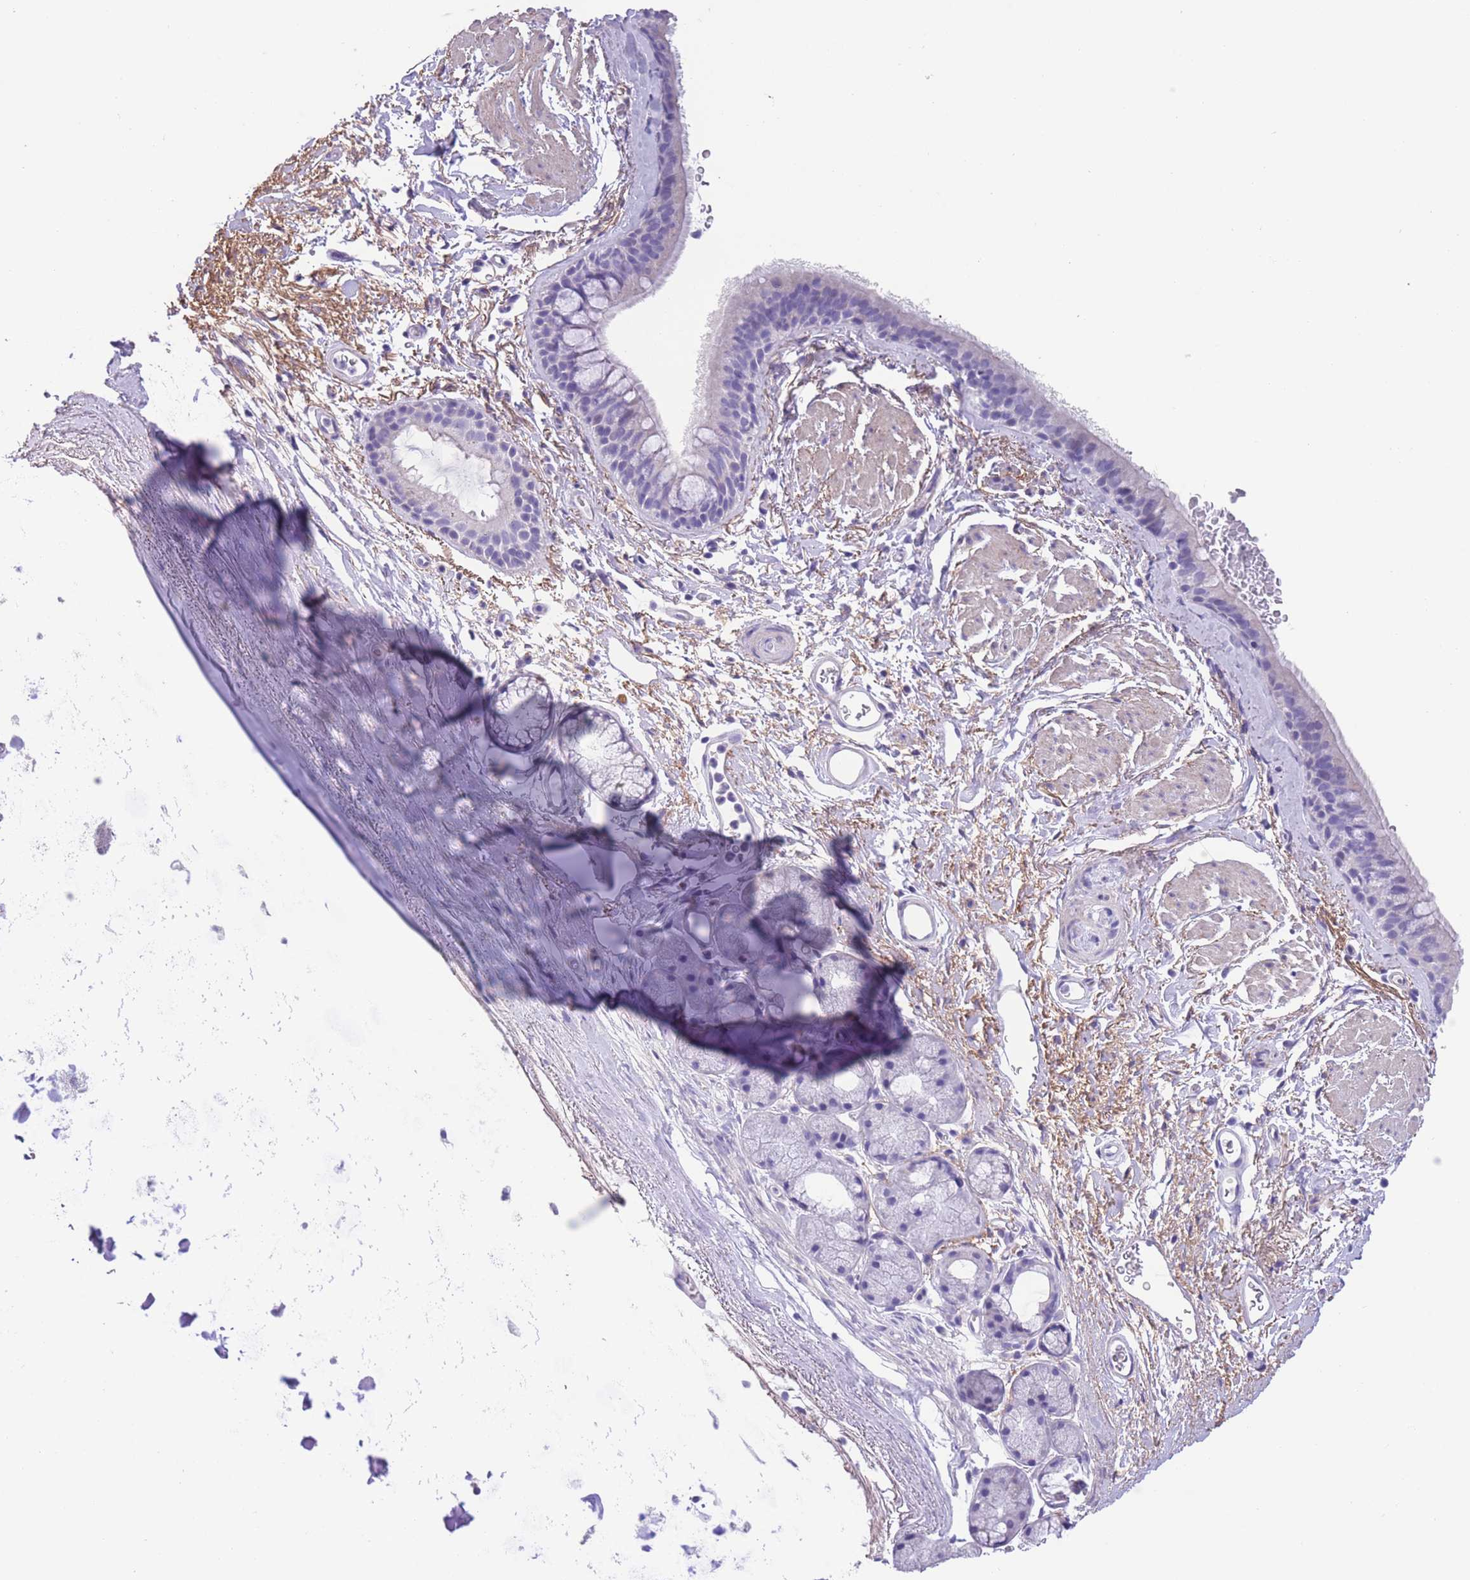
{"staining": {"intensity": "negative", "quantity": "none", "location": "none"}, "tissue": "bronchus", "cell_type": "Respiratory epithelial cells", "image_type": "normal", "snomed": [{"axis": "morphology", "description": "Normal tissue, NOS"}, {"axis": "topography", "description": "Lymph node"}, {"axis": "topography", "description": "Cartilage tissue"}, {"axis": "topography", "description": "Bronchus"}], "caption": "The immunohistochemistry micrograph has no significant staining in respiratory epithelial cells of bronchus. The staining is performed using DAB brown chromogen with nuclei counter-stained in using hematoxylin.", "gene": "RAI2", "patient": {"sex": "female", "age": 70}}